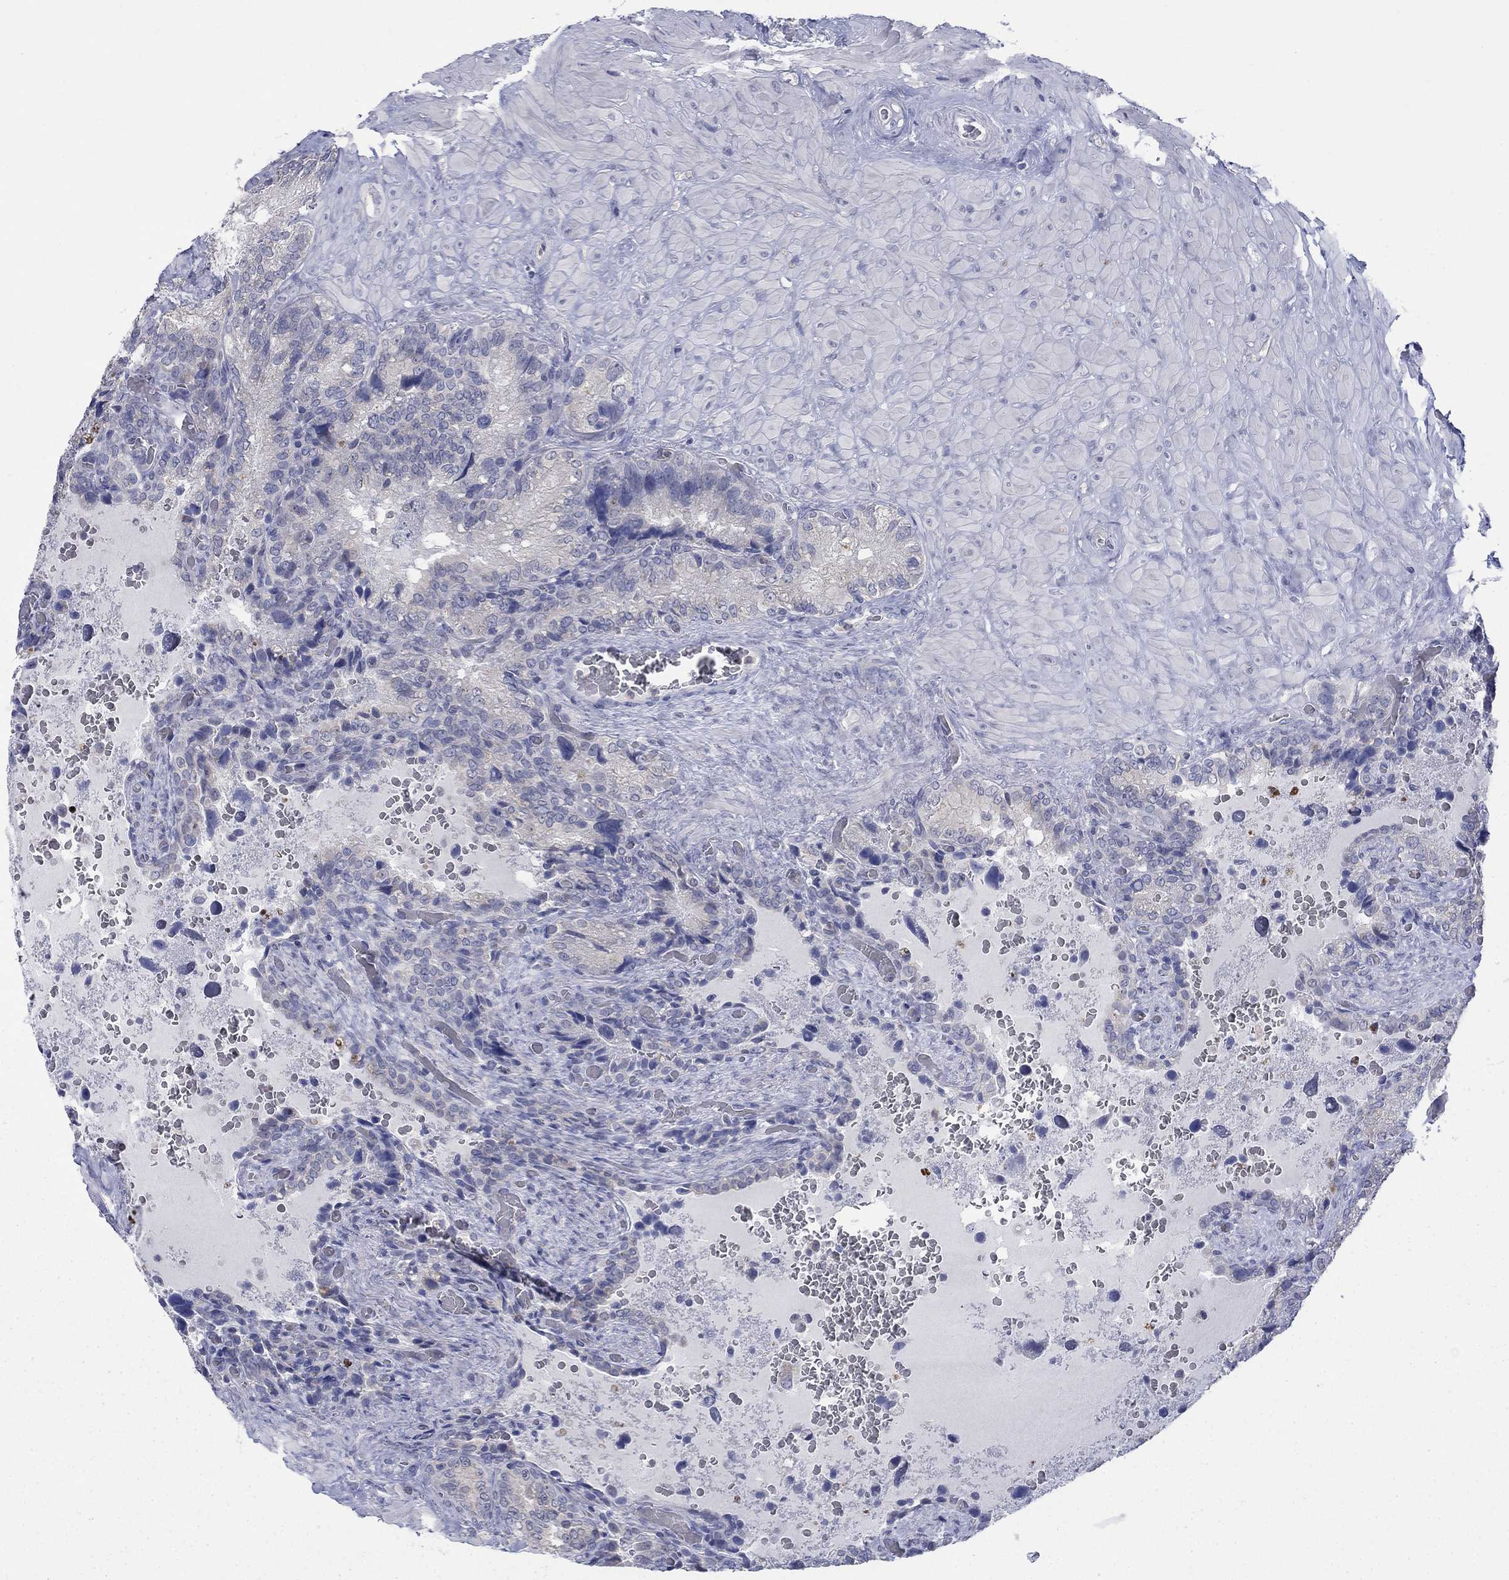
{"staining": {"intensity": "negative", "quantity": "none", "location": "none"}, "tissue": "prostate cancer", "cell_type": "Tumor cells", "image_type": "cancer", "snomed": [{"axis": "morphology", "description": "Adenocarcinoma, NOS"}, {"axis": "topography", "description": "Prostate and seminal vesicle, NOS"}], "caption": "A high-resolution photomicrograph shows immunohistochemistry (IHC) staining of prostate cancer (adenocarcinoma), which demonstrates no significant expression in tumor cells.", "gene": "FER1L6", "patient": {"sex": "male", "age": 62}}